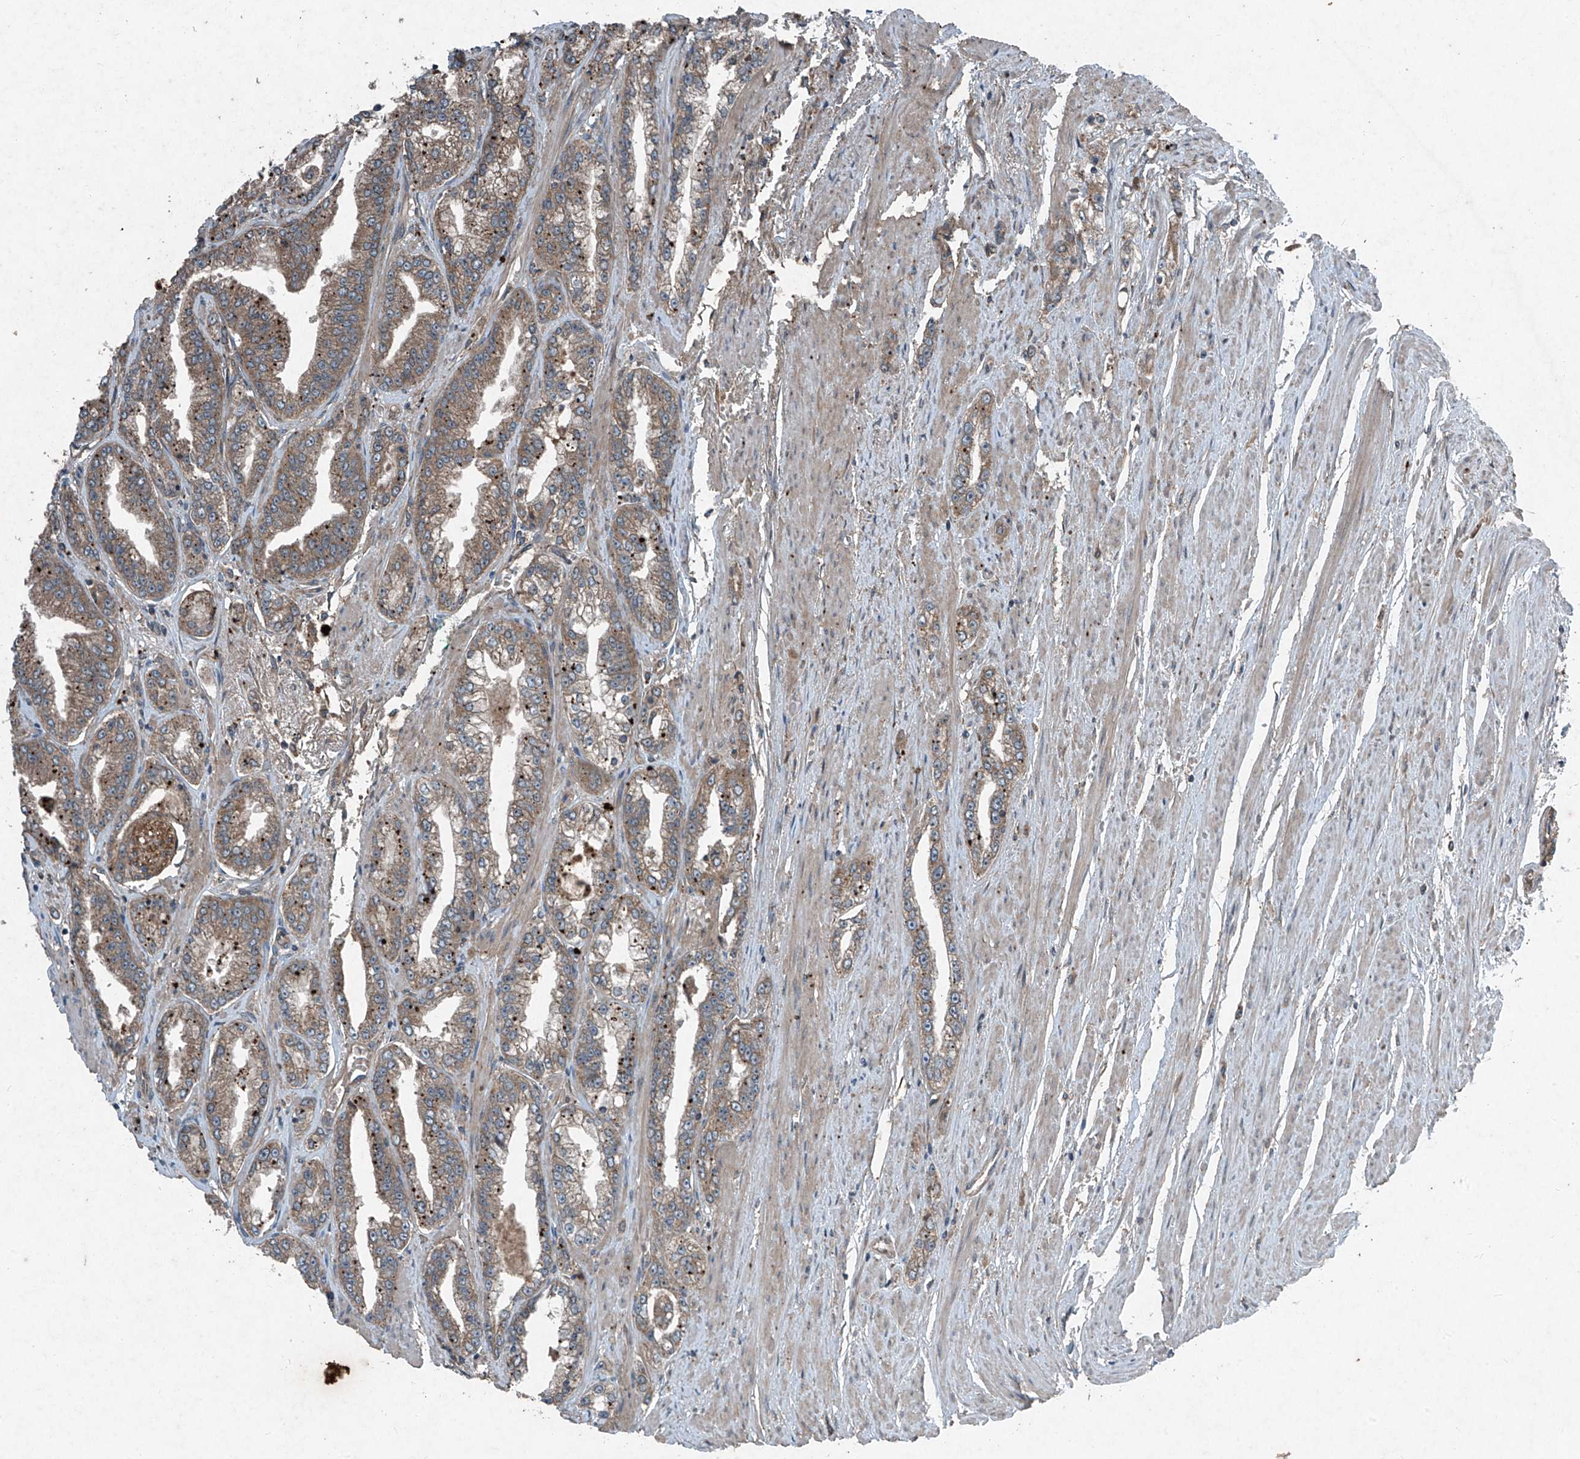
{"staining": {"intensity": "moderate", "quantity": ">75%", "location": "cytoplasmic/membranous"}, "tissue": "prostate cancer", "cell_type": "Tumor cells", "image_type": "cancer", "snomed": [{"axis": "morphology", "description": "Adenocarcinoma, High grade"}, {"axis": "topography", "description": "Prostate"}], "caption": "DAB immunohistochemical staining of human prostate cancer (high-grade adenocarcinoma) shows moderate cytoplasmic/membranous protein positivity in about >75% of tumor cells. The protein is stained brown, and the nuclei are stained in blue (DAB IHC with brightfield microscopy, high magnification).", "gene": "FOXRED2", "patient": {"sex": "male", "age": 71}}